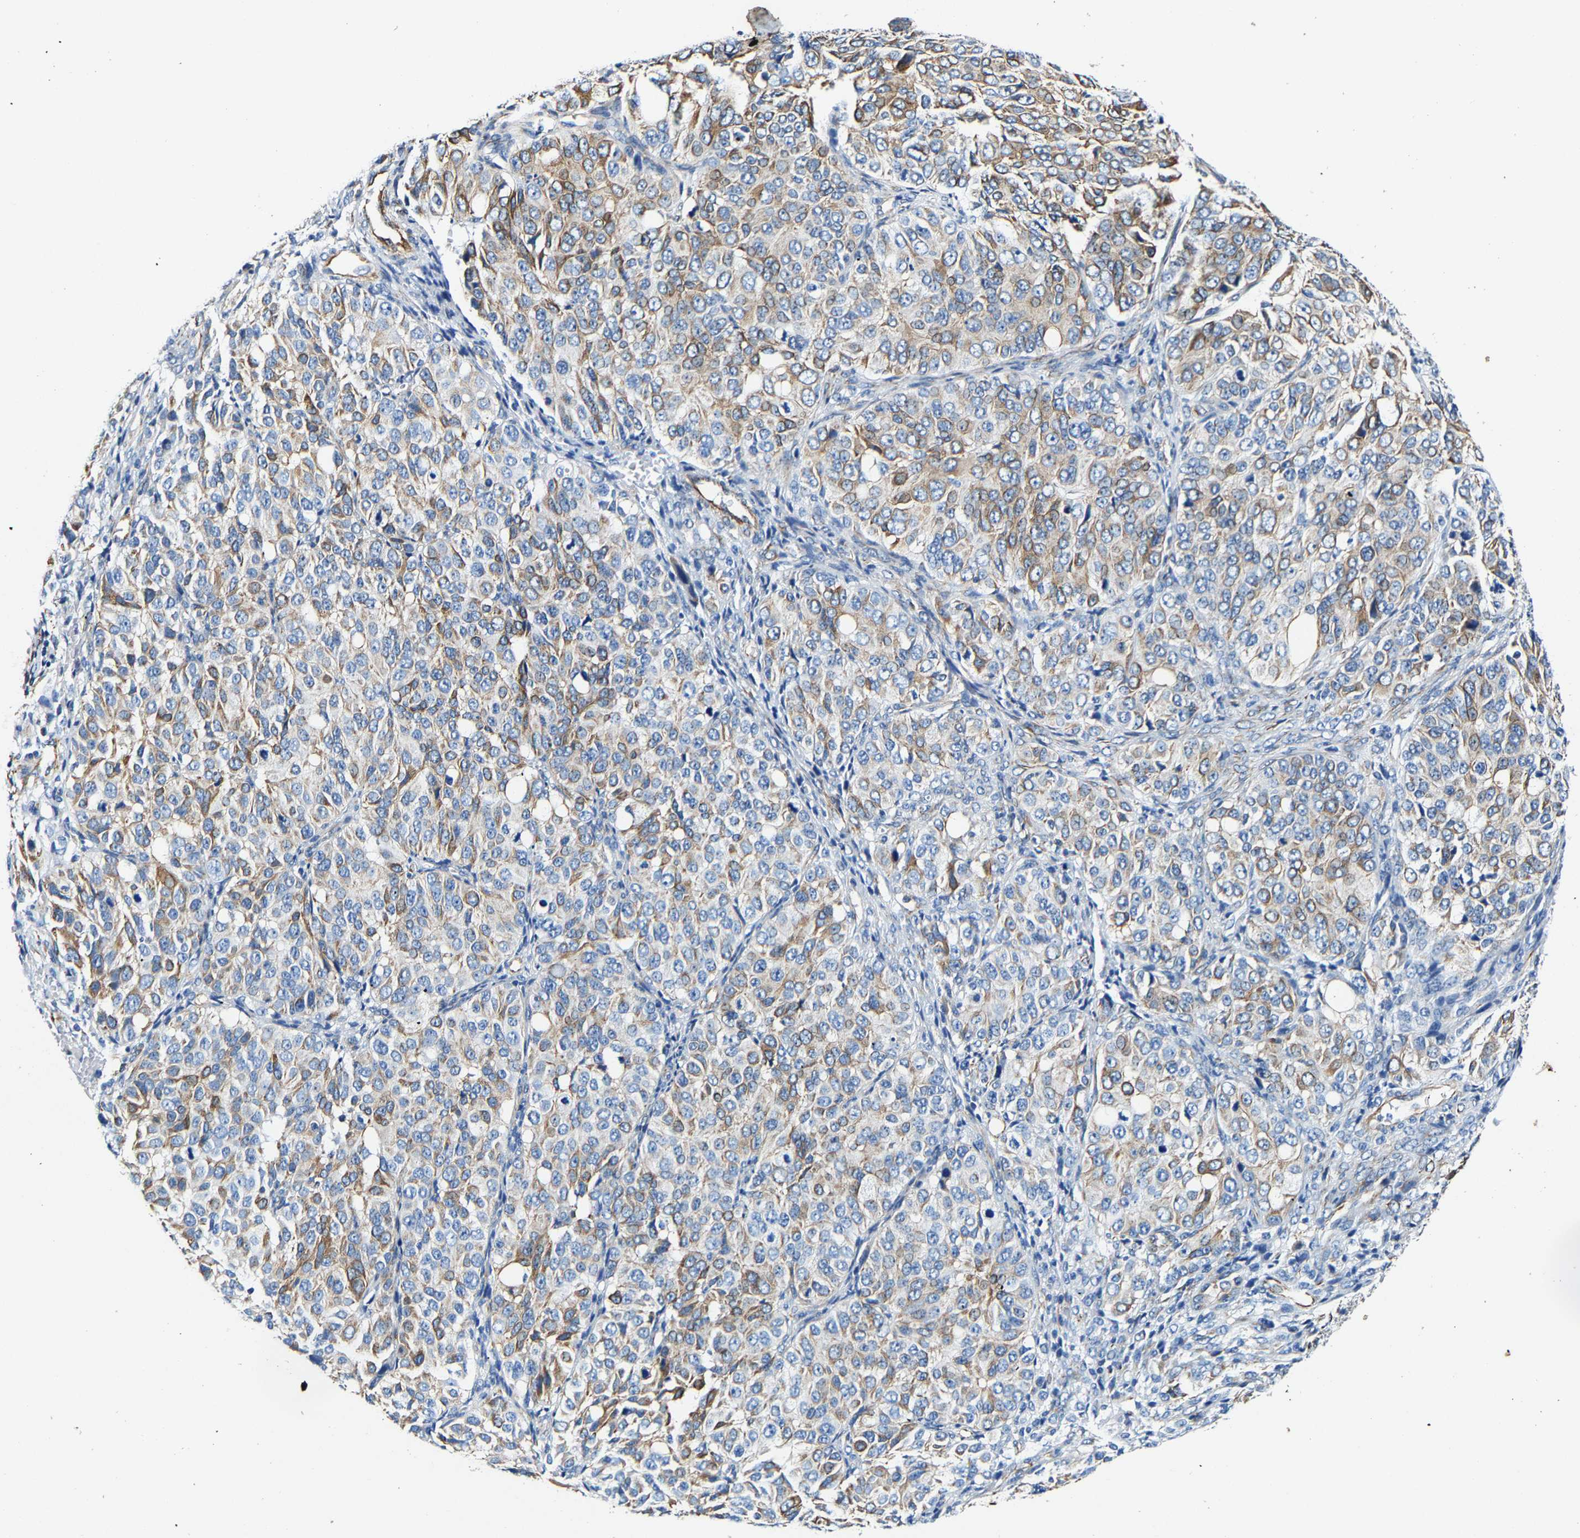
{"staining": {"intensity": "moderate", "quantity": "25%-75%", "location": "cytoplasmic/membranous"}, "tissue": "ovarian cancer", "cell_type": "Tumor cells", "image_type": "cancer", "snomed": [{"axis": "morphology", "description": "Carcinoma, endometroid"}, {"axis": "topography", "description": "Ovary"}], "caption": "DAB (3,3'-diaminobenzidine) immunohistochemical staining of endometroid carcinoma (ovarian) shows moderate cytoplasmic/membranous protein expression in approximately 25%-75% of tumor cells. The protein is shown in brown color, while the nuclei are stained blue.", "gene": "MMEL1", "patient": {"sex": "female", "age": 51}}